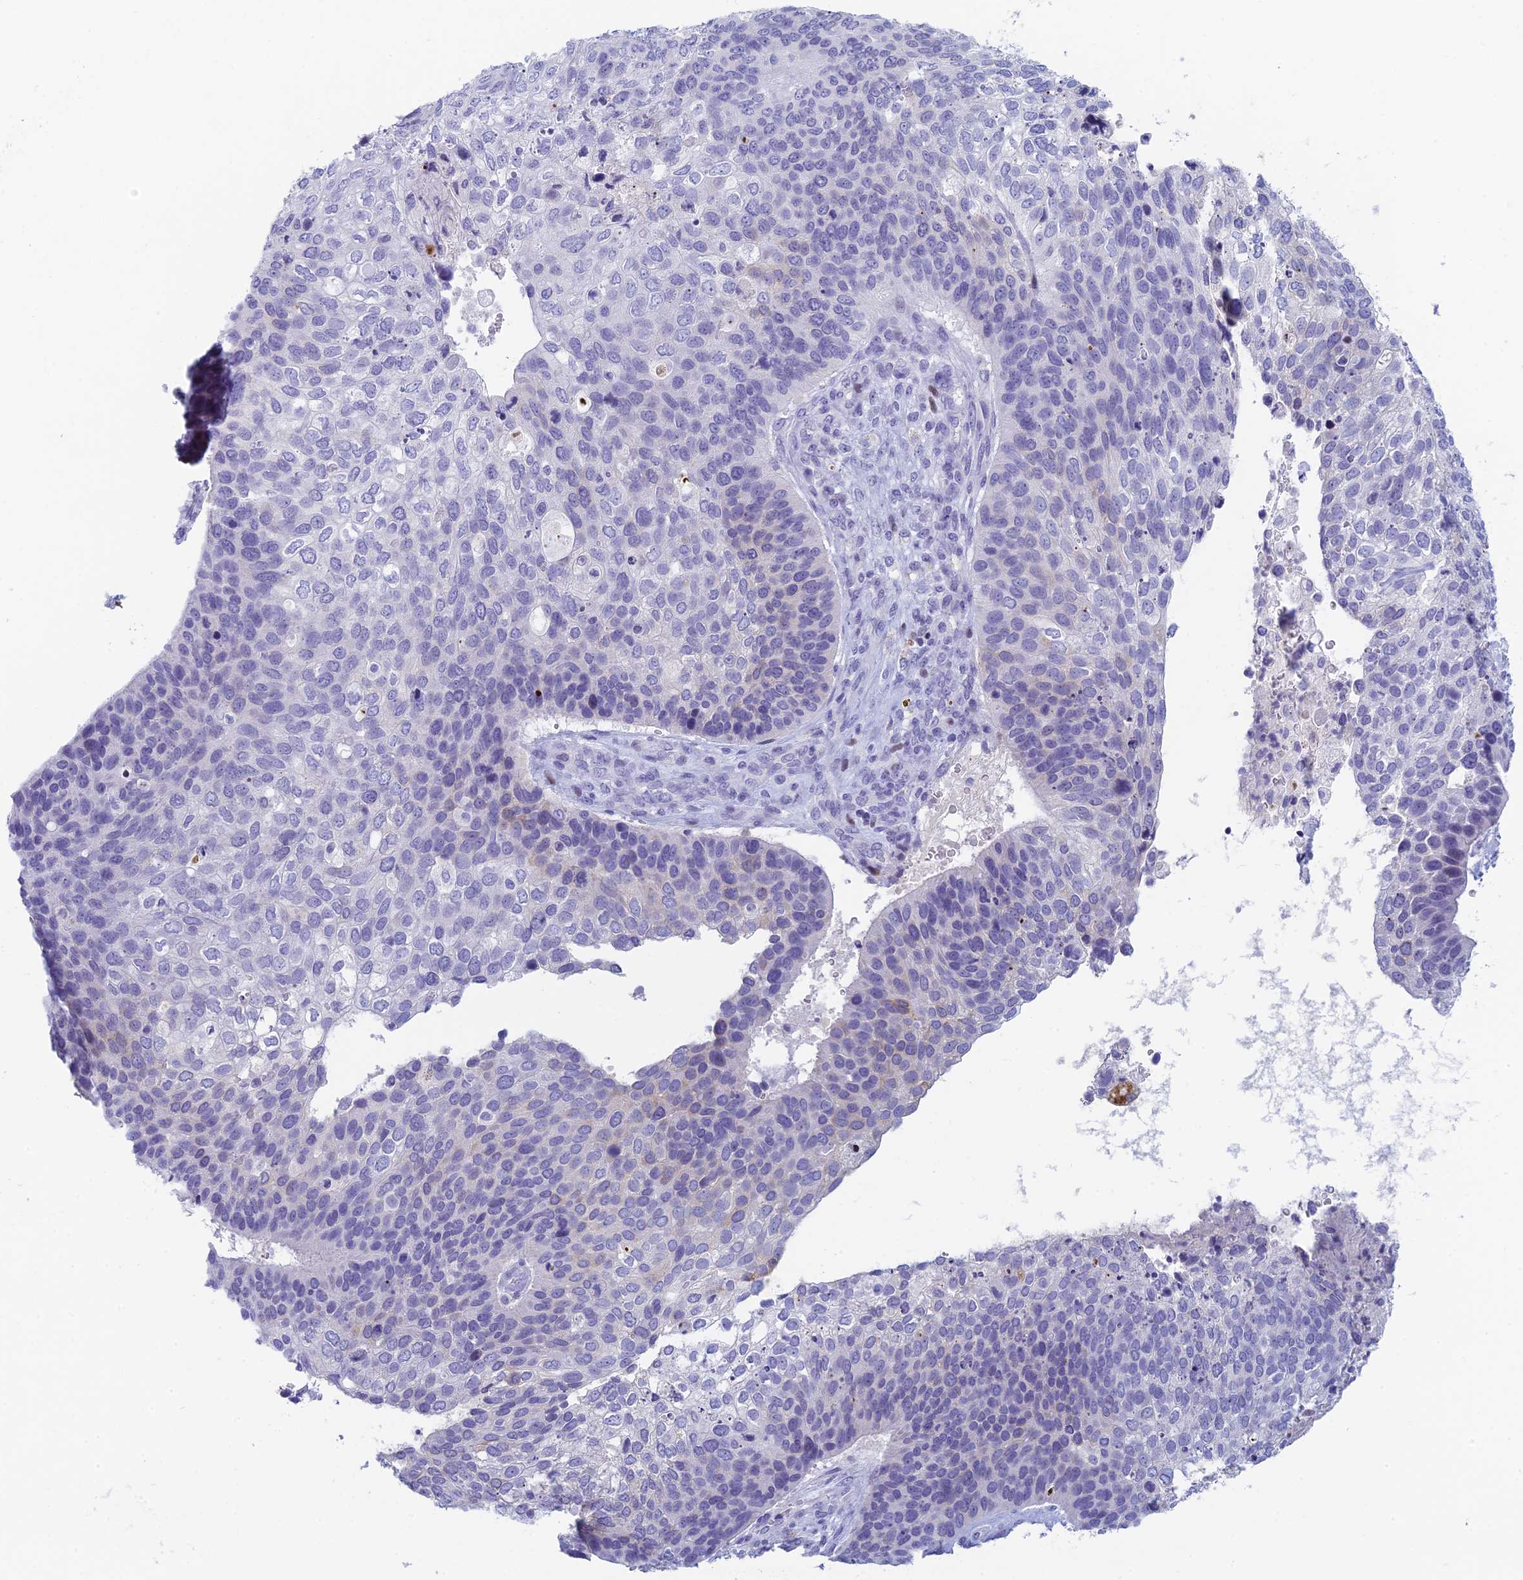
{"staining": {"intensity": "negative", "quantity": "none", "location": "none"}, "tissue": "skin cancer", "cell_type": "Tumor cells", "image_type": "cancer", "snomed": [{"axis": "morphology", "description": "Basal cell carcinoma"}, {"axis": "topography", "description": "Skin"}], "caption": "An immunohistochemistry (IHC) micrograph of basal cell carcinoma (skin) is shown. There is no staining in tumor cells of basal cell carcinoma (skin).", "gene": "REXO5", "patient": {"sex": "female", "age": 74}}